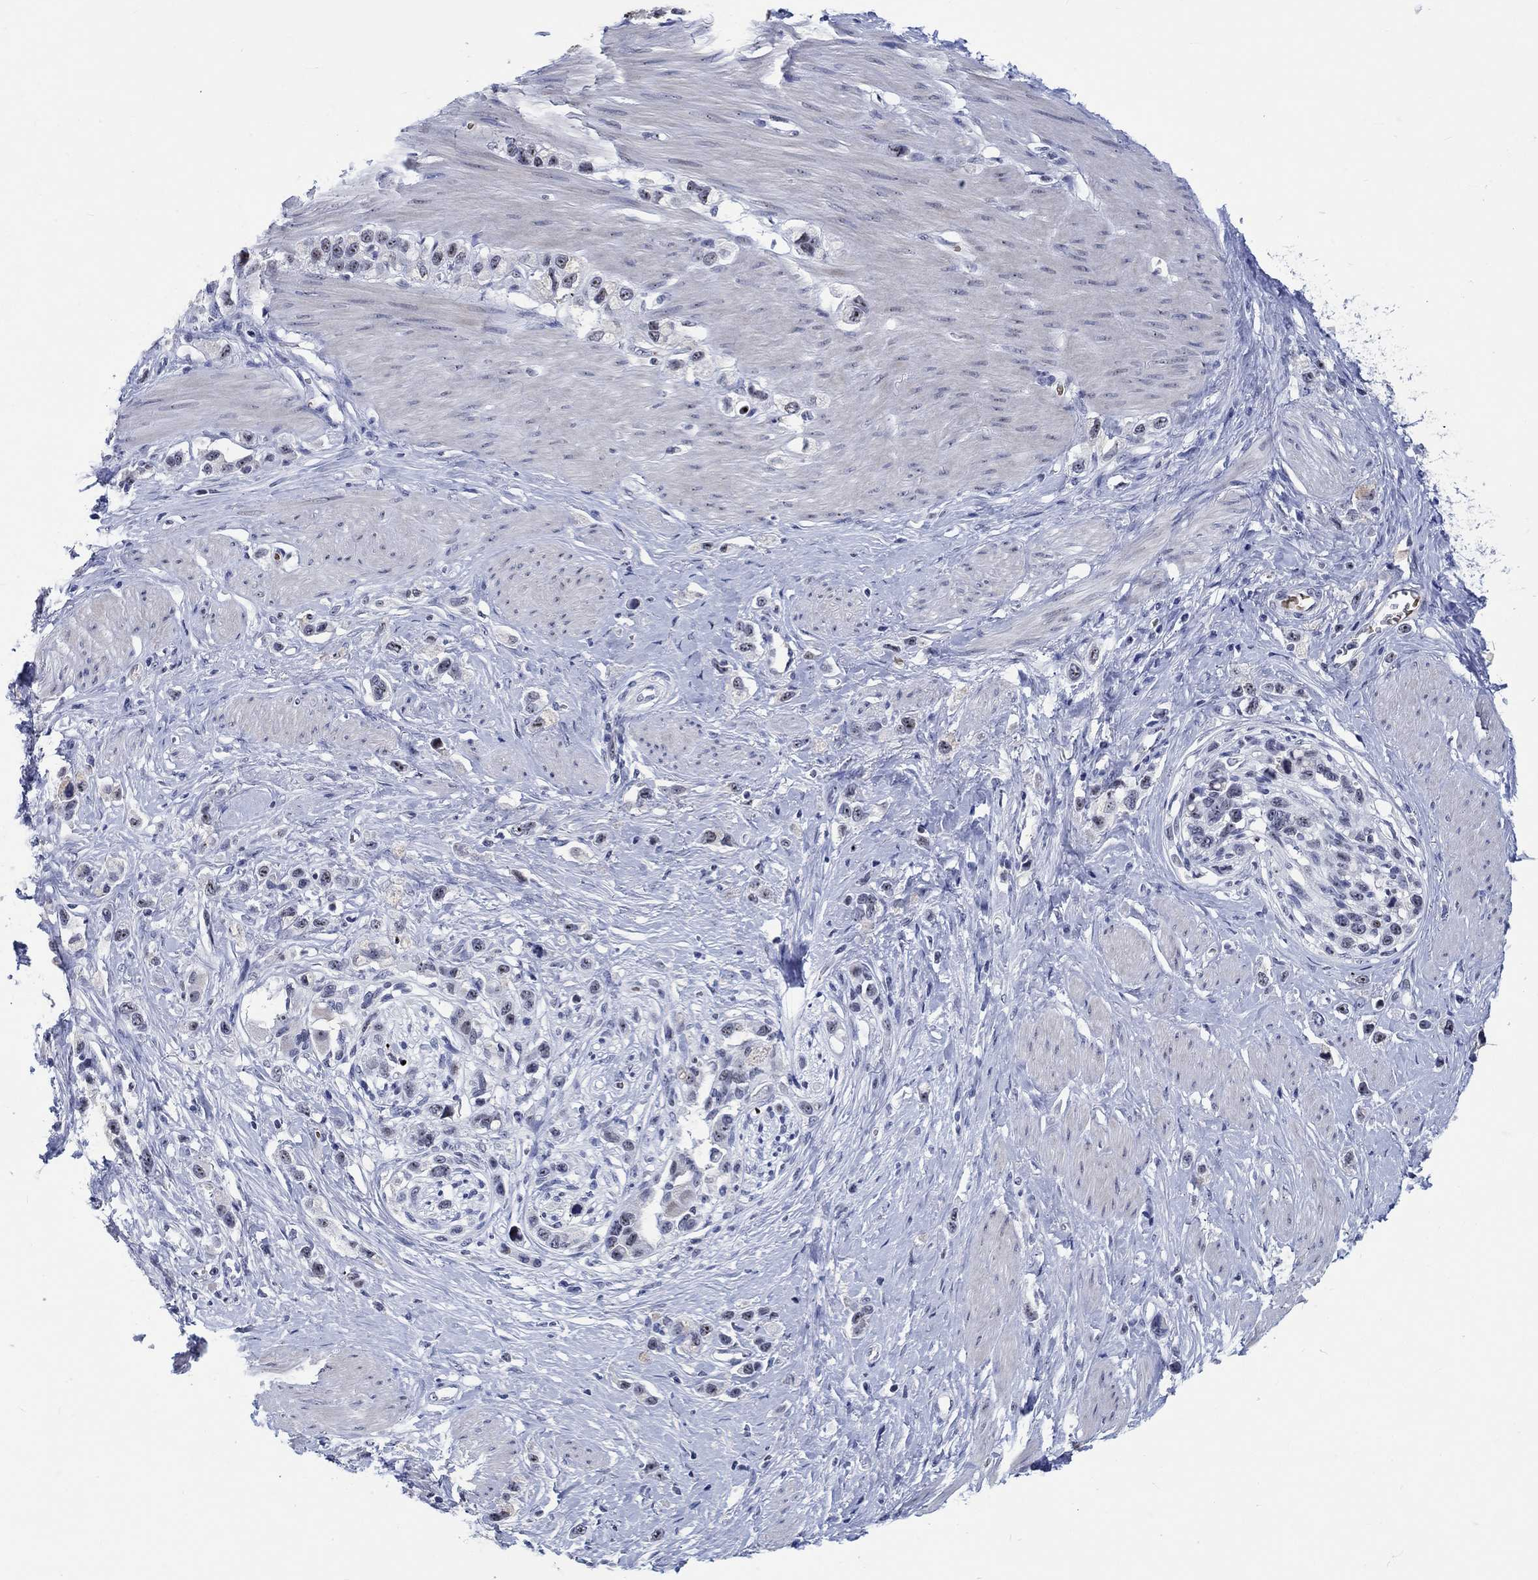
{"staining": {"intensity": "strong", "quantity": "<25%", "location": "nuclear"}, "tissue": "stomach cancer", "cell_type": "Tumor cells", "image_type": "cancer", "snomed": [{"axis": "morphology", "description": "Normal tissue, NOS"}, {"axis": "morphology", "description": "Adenocarcinoma, NOS"}, {"axis": "morphology", "description": "Adenocarcinoma, High grade"}, {"axis": "topography", "description": "Stomach, upper"}, {"axis": "topography", "description": "Stomach"}], "caption": "Immunohistochemistry (IHC) of stomach adenocarcinoma exhibits medium levels of strong nuclear expression in approximately <25% of tumor cells.", "gene": "ZNF446", "patient": {"sex": "female", "age": 65}}